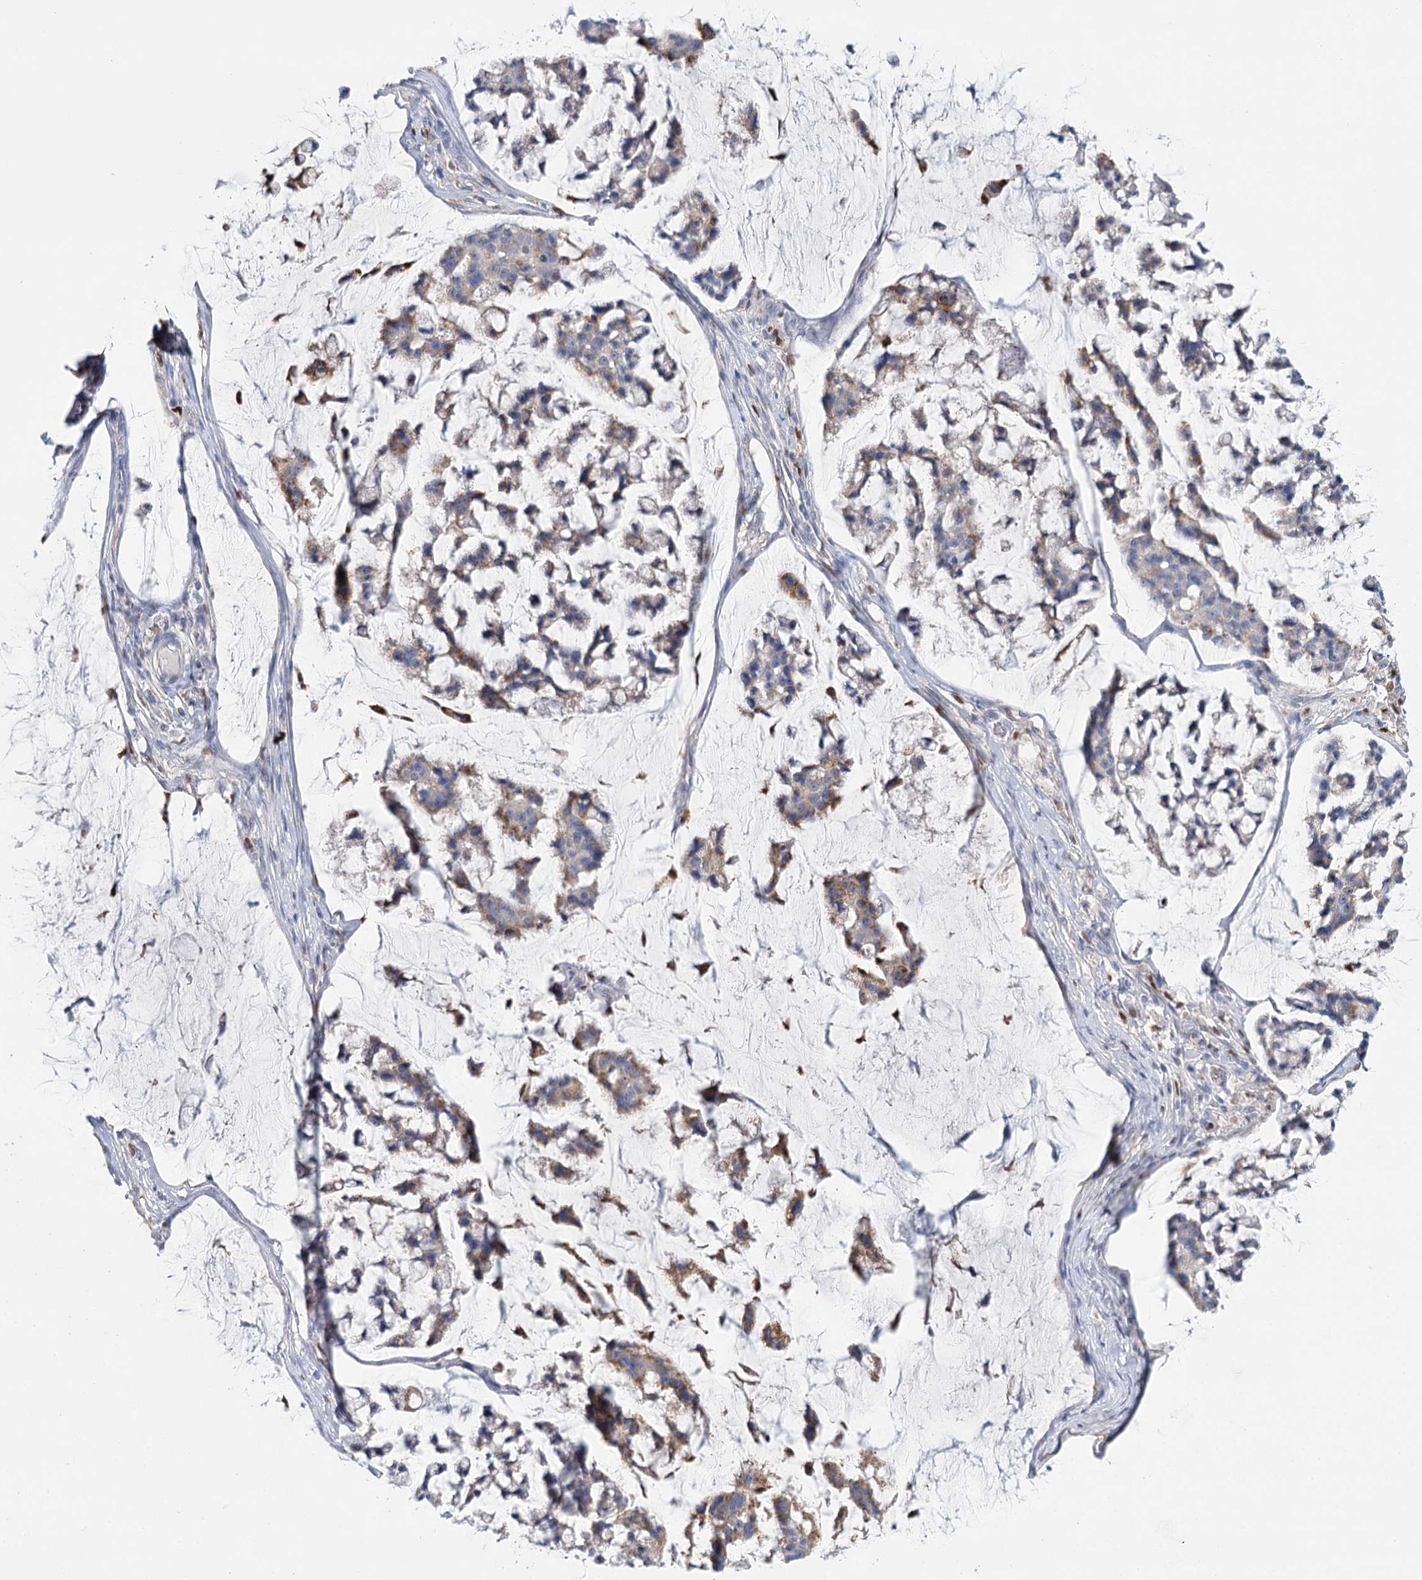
{"staining": {"intensity": "weak", "quantity": "25%-75%", "location": "cytoplasmic/membranous"}, "tissue": "stomach cancer", "cell_type": "Tumor cells", "image_type": "cancer", "snomed": [{"axis": "morphology", "description": "Adenocarcinoma, NOS"}, {"axis": "topography", "description": "Stomach, lower"}], "caption": "Stomach adenocarcinoma stained with a protein marker displays weak staining in tumor cells.", "gene": "IGSF3", "patient": {"sex": "male", "age": 67}}